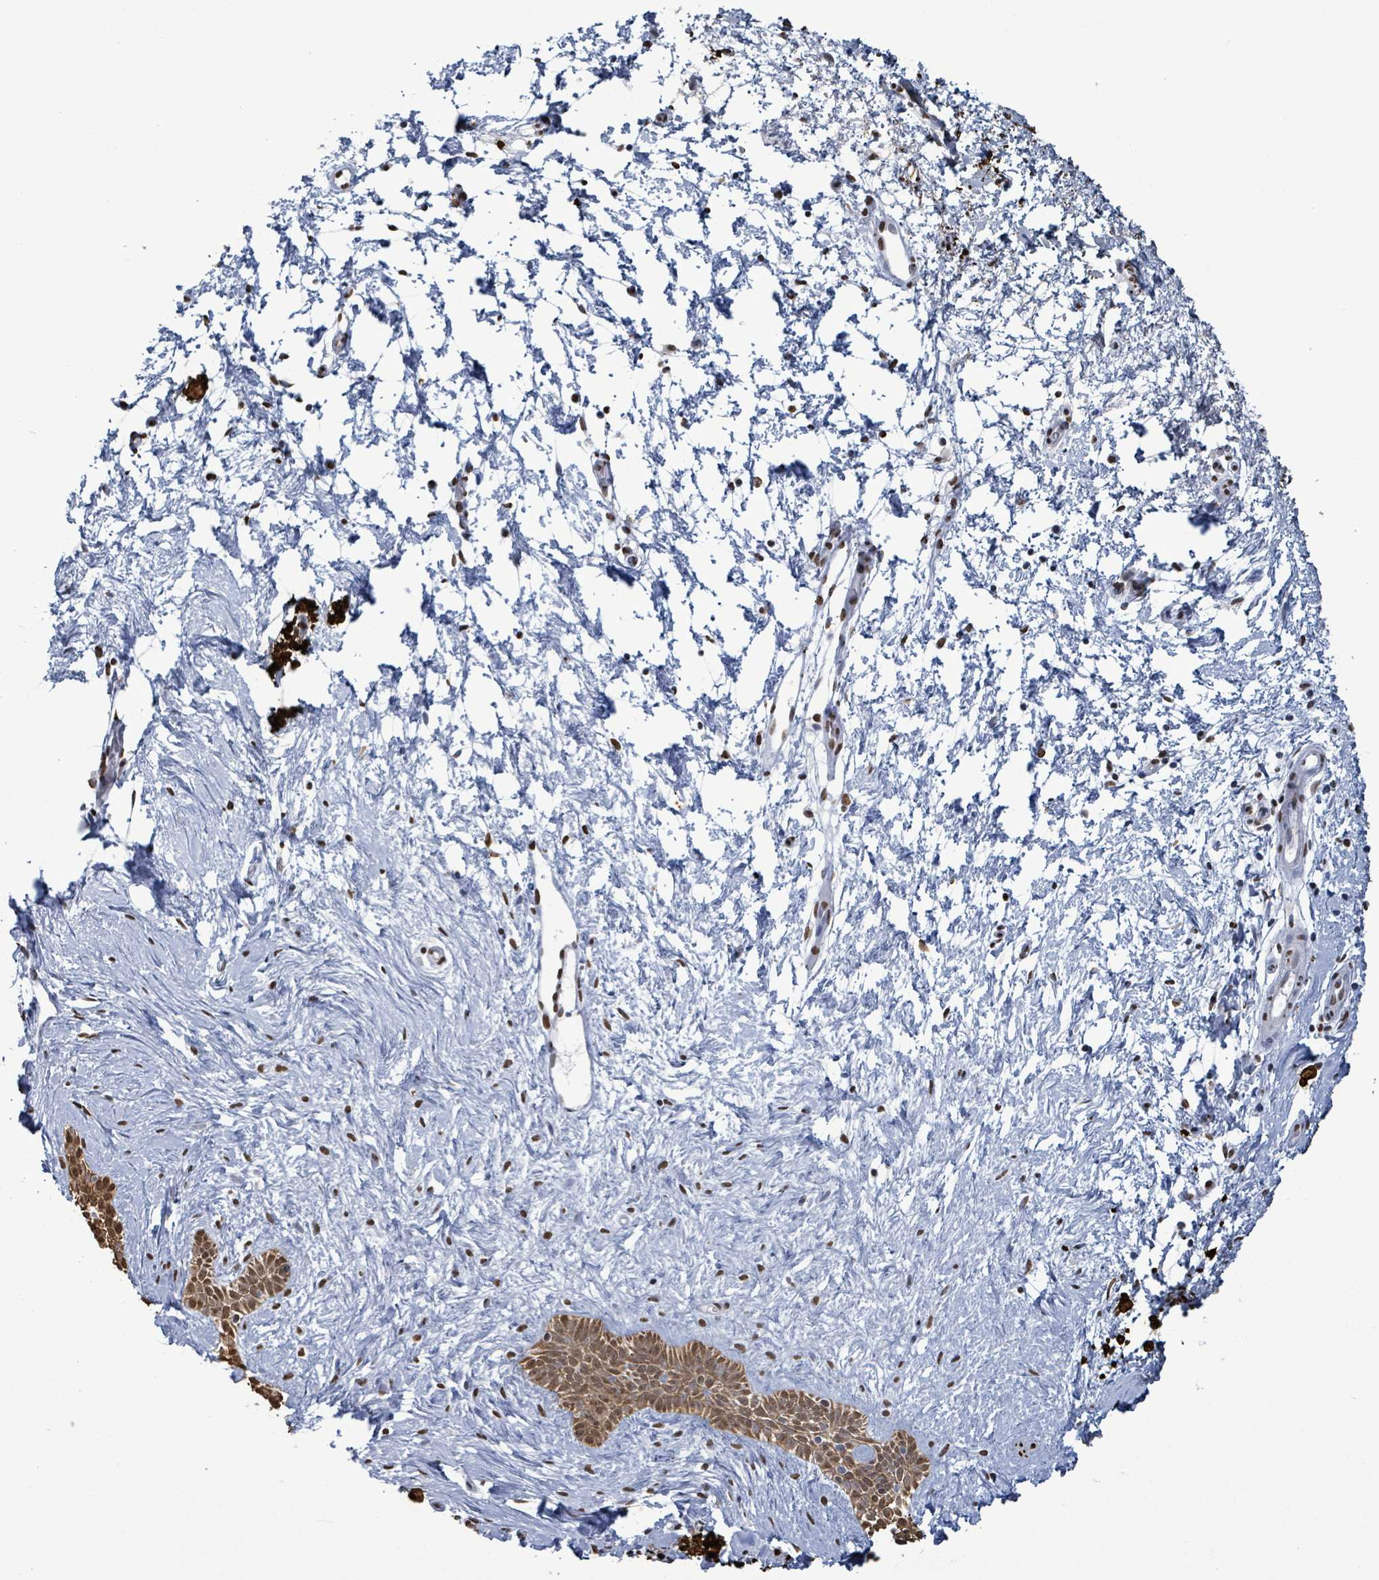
{"staining": {"intensity": "moderate", "quantity": ">75%", "location": "cytoplasmic/membranous,nuclear"}, "tissue": "skin cancer", "cell_type": "Tumor cells", "image_type": "cancer", "snomed": [{"axis": "morphology", "description": "Basal cell carcinoma"}, {"axis": "topography", "description": "Skin"}], "caption": "About >75% of tumor cells in skin cancer show moderate cytoplasmic/membranous and nuclear protein staining as visualized by brown immunohistochemical staining.", "gene": "SAMD14", "patient": {"sex": "male", "age": 78}}